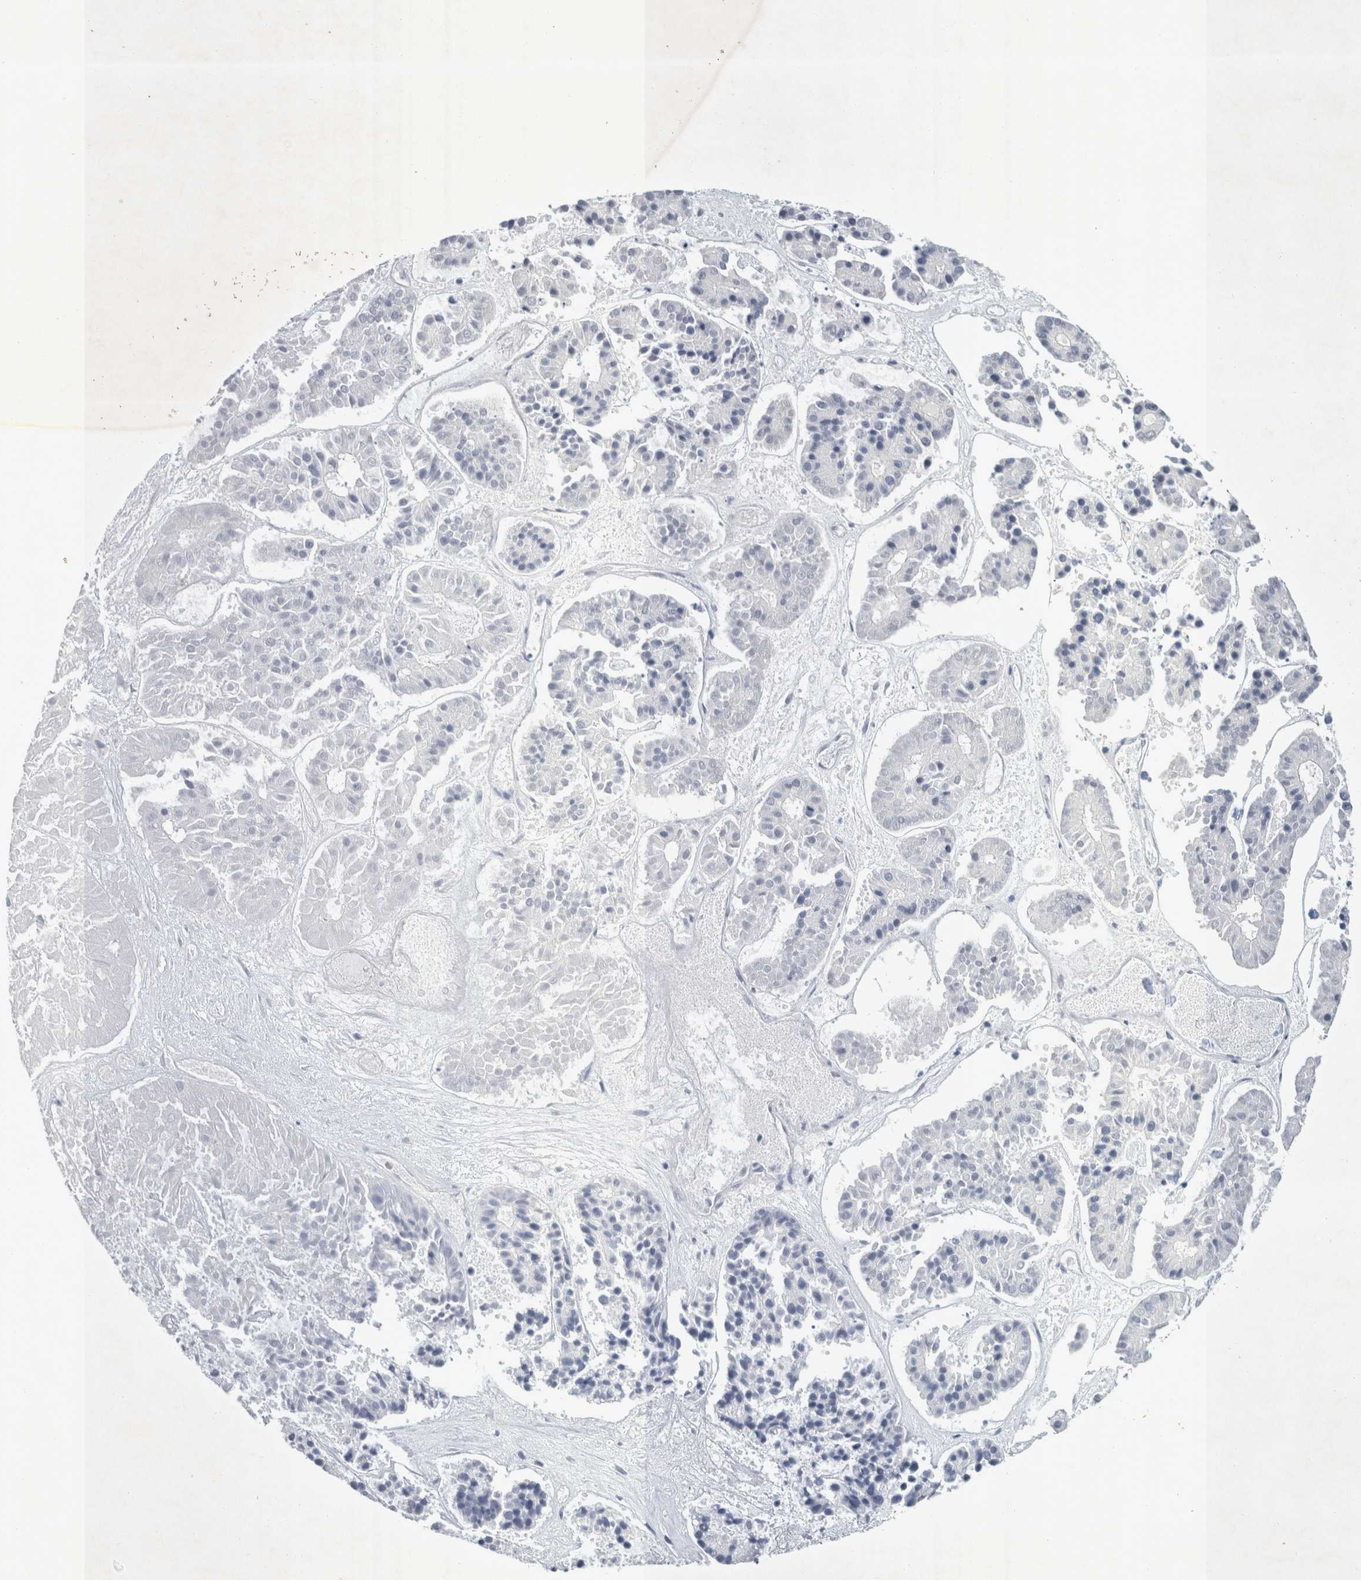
{"staining": {"intensity": "negative", "quantity": "none", "location": "none"}, "tissue": "pancreatic cancer", "cell_type": "Tumor cells", "image_type": "cancer", "snomed": [{"axis": "morphology", "description": "Adenocarcinoma, NOS"}, {"axis": "topography", "description": "Pancreas"}], "caption": "The image displays no significant staining in tumor cells of pancreatic cancer.", "gene": "FXYD7", "patient": {"sex": "male", "age": 50}}